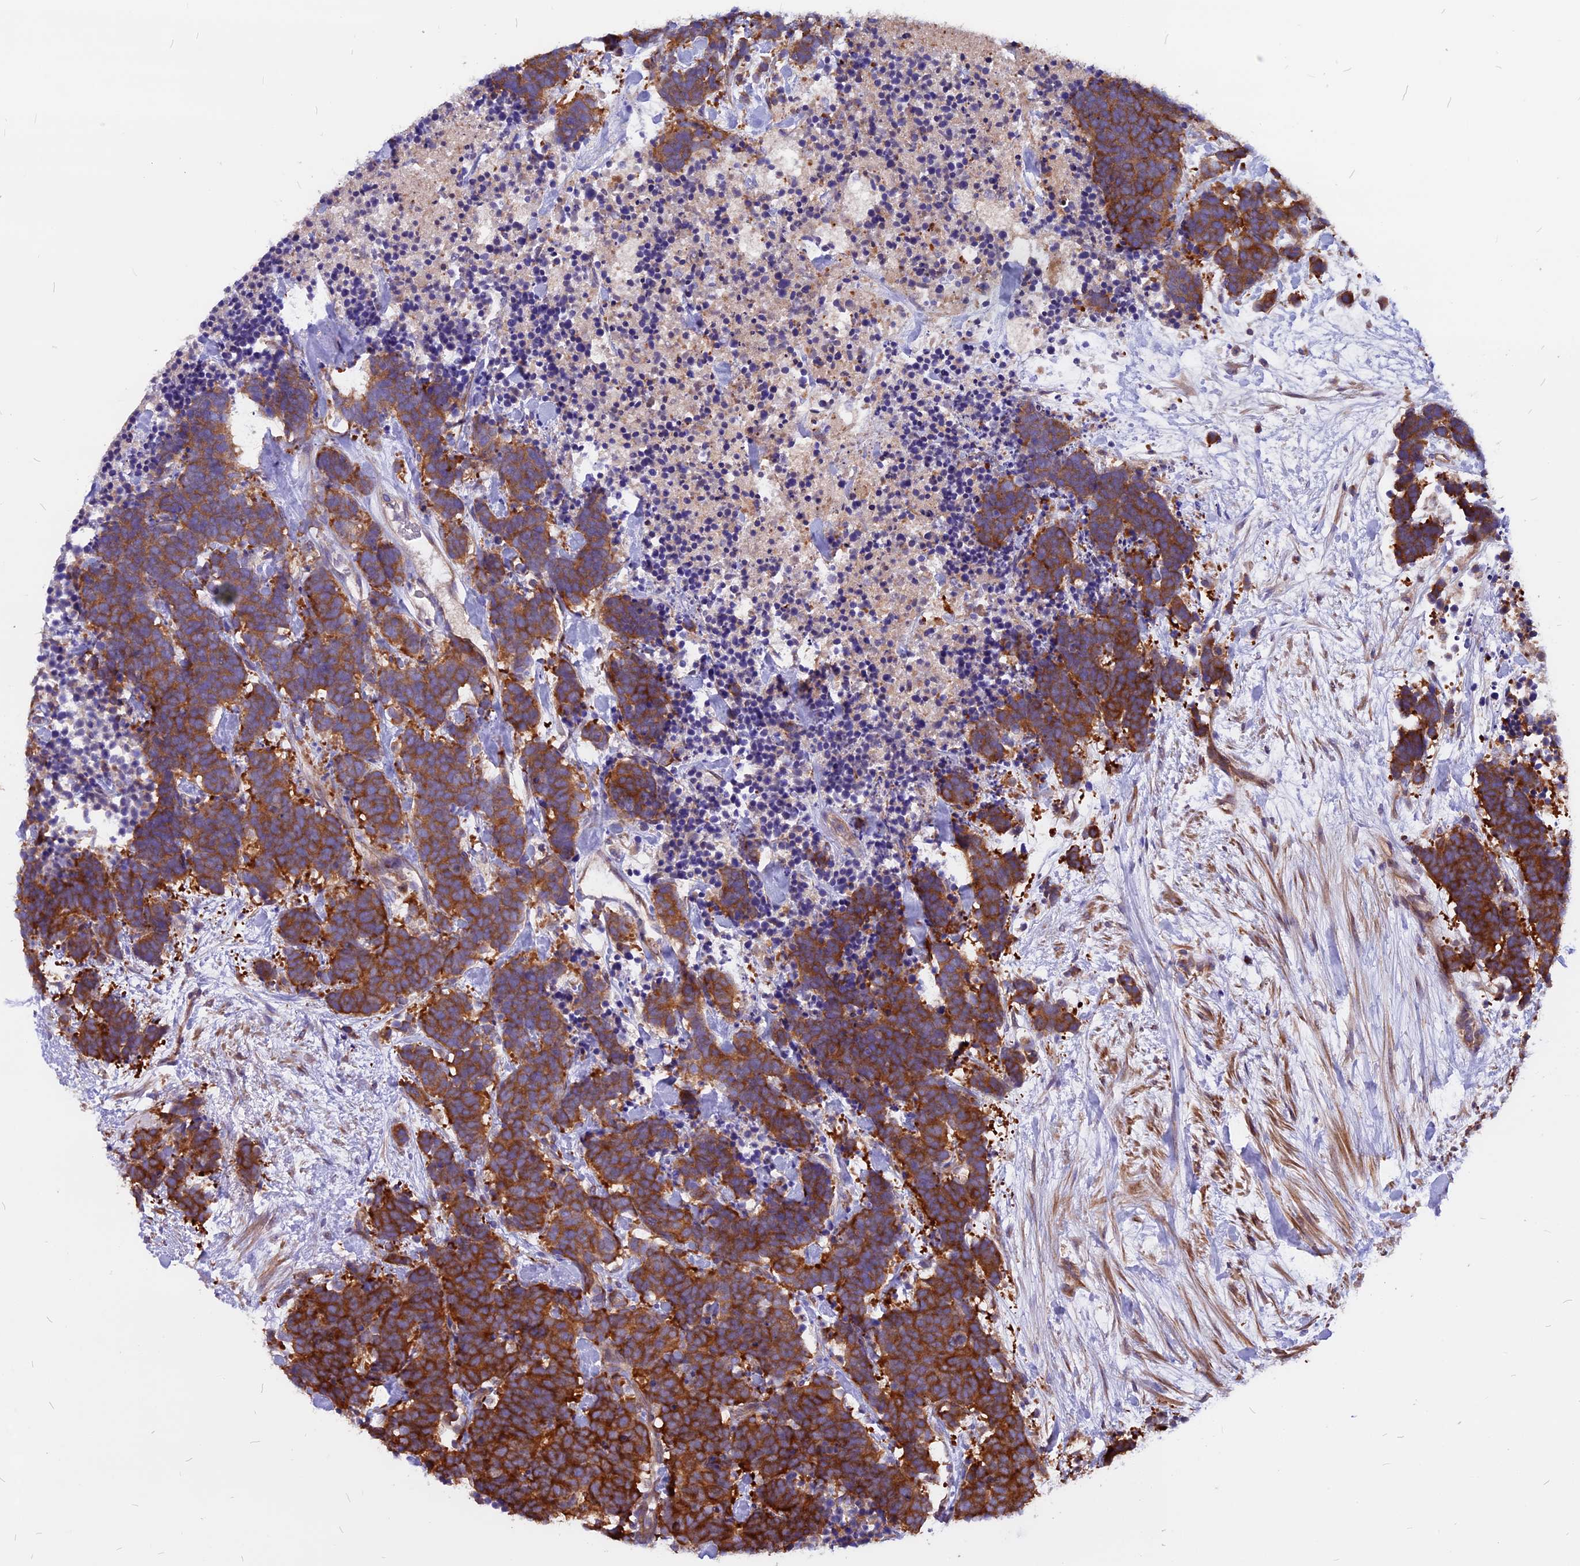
{"staining": {"intensity": "strong", "quantity": ">75%", "location": "cytoplasmic/membranous"}, "tissue": "carcinoid", "cell_type": "Tumor cells", "image_type": "cancer", "snomed": [{"axis": "morphology", "description": "Carcinoma, NOS"}, {"axis": "morphology", "description": "Carcinoid, malignant, NOS"}, {"axis": "topography", "description": "Prostate"}], "caption": "IHC (DAB (3,3'-diaminobenzidine)) staining of carcinoma demonstrates strong cytoplasmic/membranous protein positivity in about >75% of tumor cells.", "gene": "ANO3", "patient": {"sex": "male", "age": 57}}